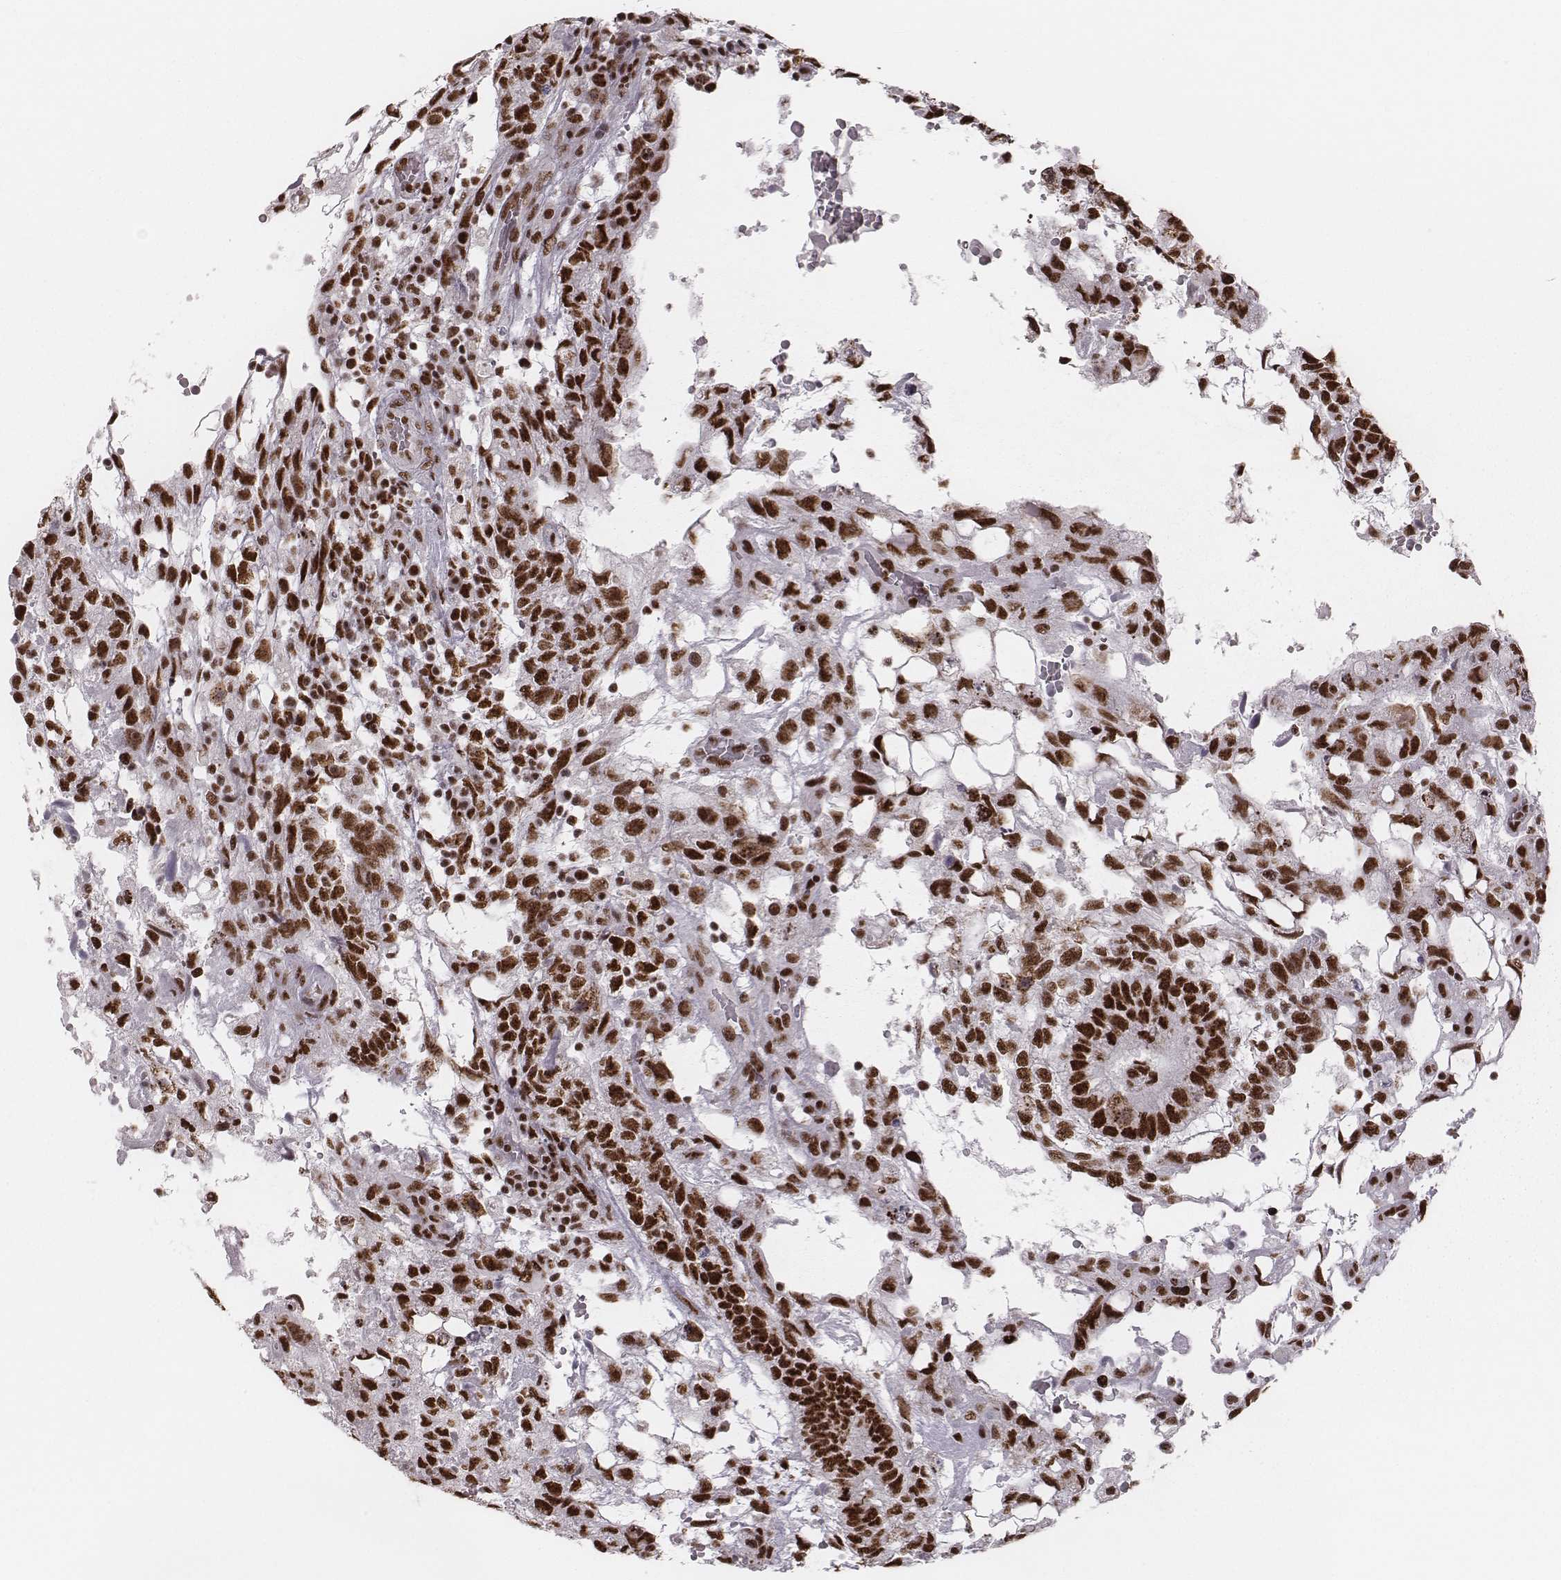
{"staining": {"intensity": "strong", "quantity": ">75%", "location": "nuclear"}, "tissue": "testis cancer", "cell_type": "Tumor cells", "image_type": "cancer", "snomed": [{"axis": "morphology", "description": "Carcinoma, Embryonal, NOS"}, {"axis": "topography", "description": "Testis"}], "caption": "IHC image of neoplastic tissue: human embryonal carcinoma (testis) stained using immunohistochemistry demonstrates high levels of strong protein expression localized specifically in the nuclear of tumor cells, appearing as a nuclear brown color.", "gene": "LUC7L", "patient": {"sex": "male", "age": 32}}